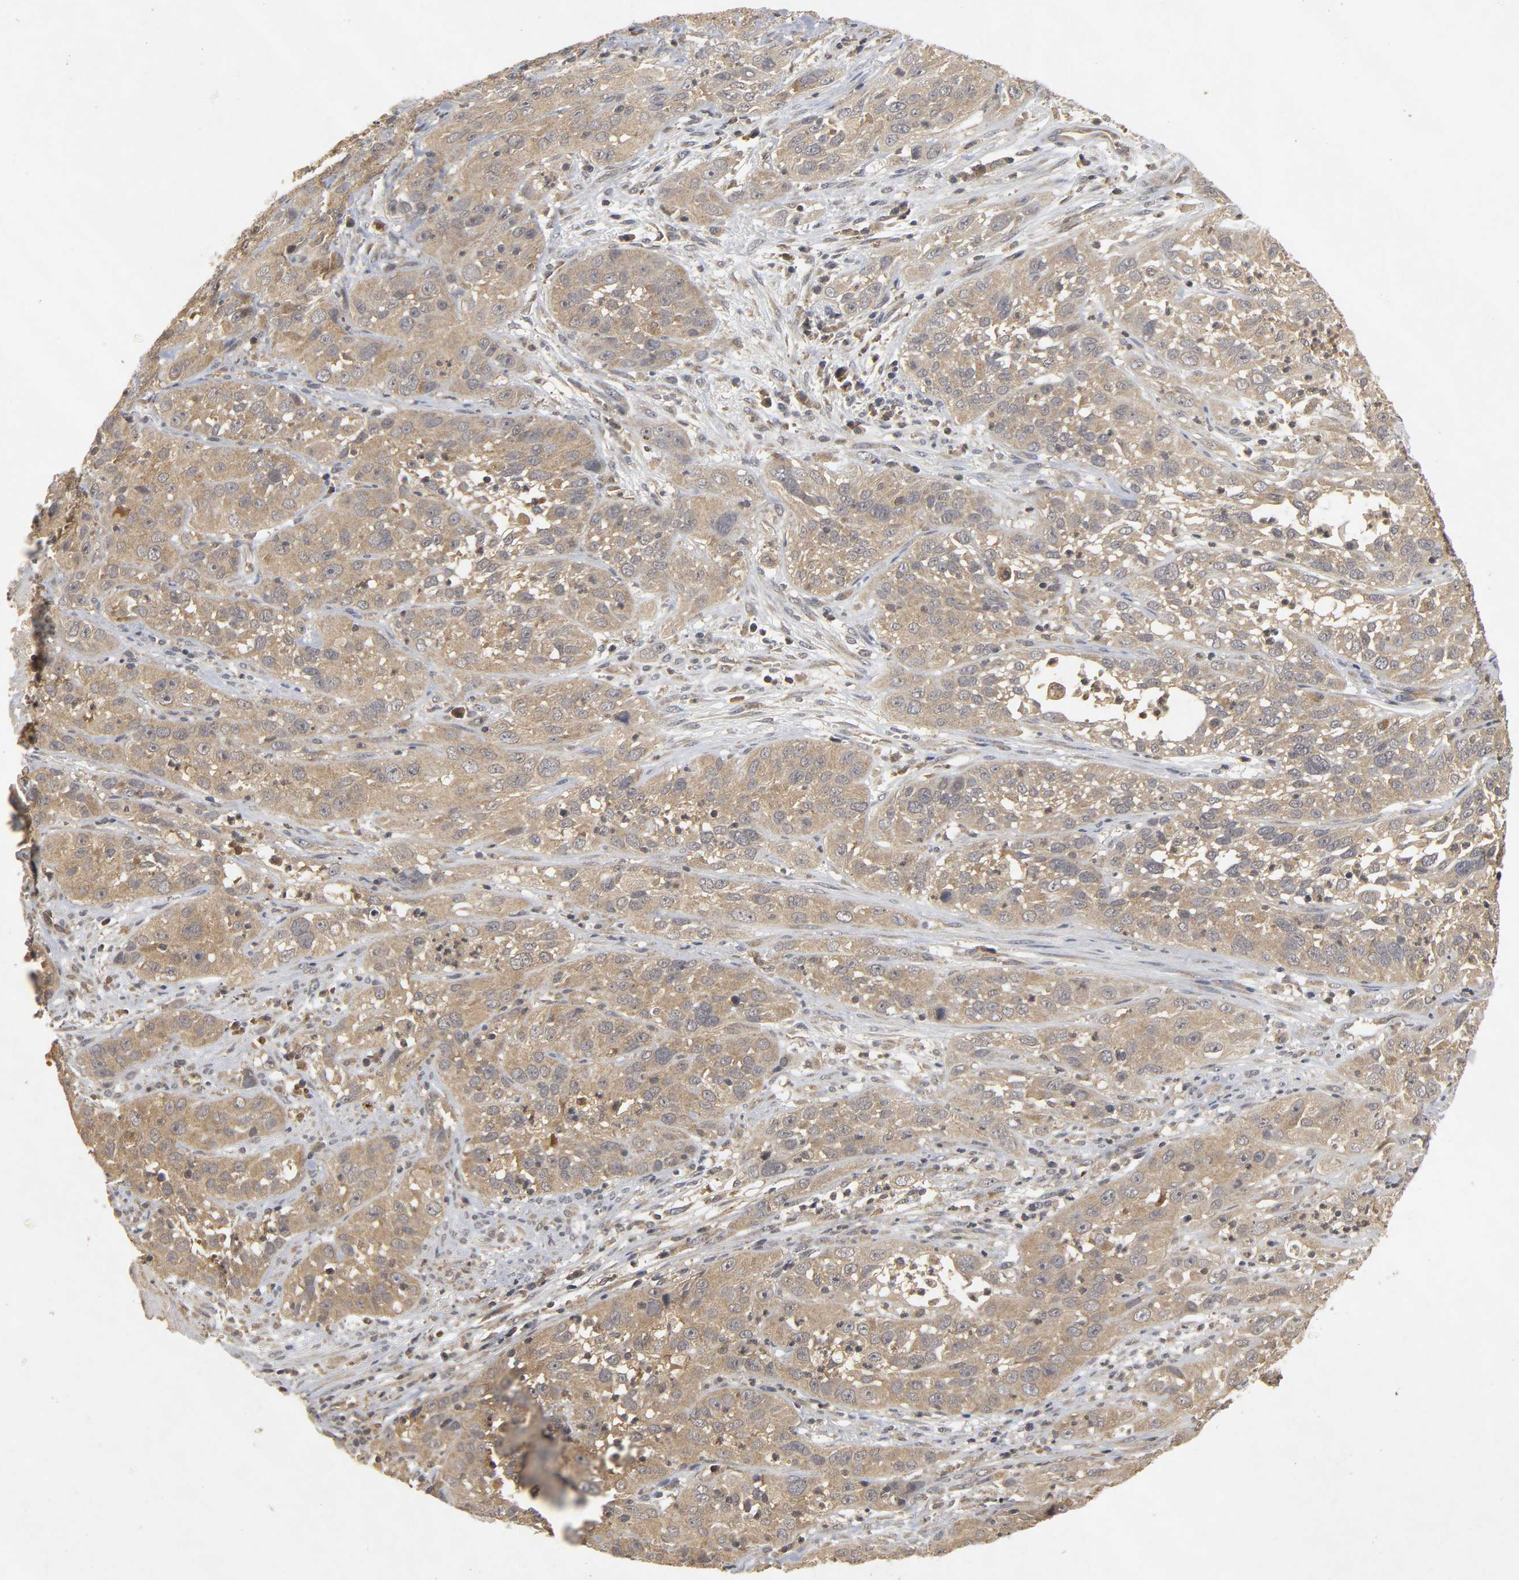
{"staining": {"intensity": "weak", "quantity": ">75%", "location": "cytoplasmic/membranous"}, "tissue": "cervical cancer", "cell_type": "Tumor cells", "image_type": "cancer", "snomed": [{"axis": "morphology", "description": "Squamous cell carcinoma, NOS"}, {"axis": "topography", "description": "Cervix"}], "caption": "Immunohistochemical staining of human cervical squamous cell carcinoma displays low levels of weak cytoplasmic/membranous protein staining in approximately >75% of tumor cells.", "gene": "TRAF6", "patient": {"sex": "female", "age": 32}}